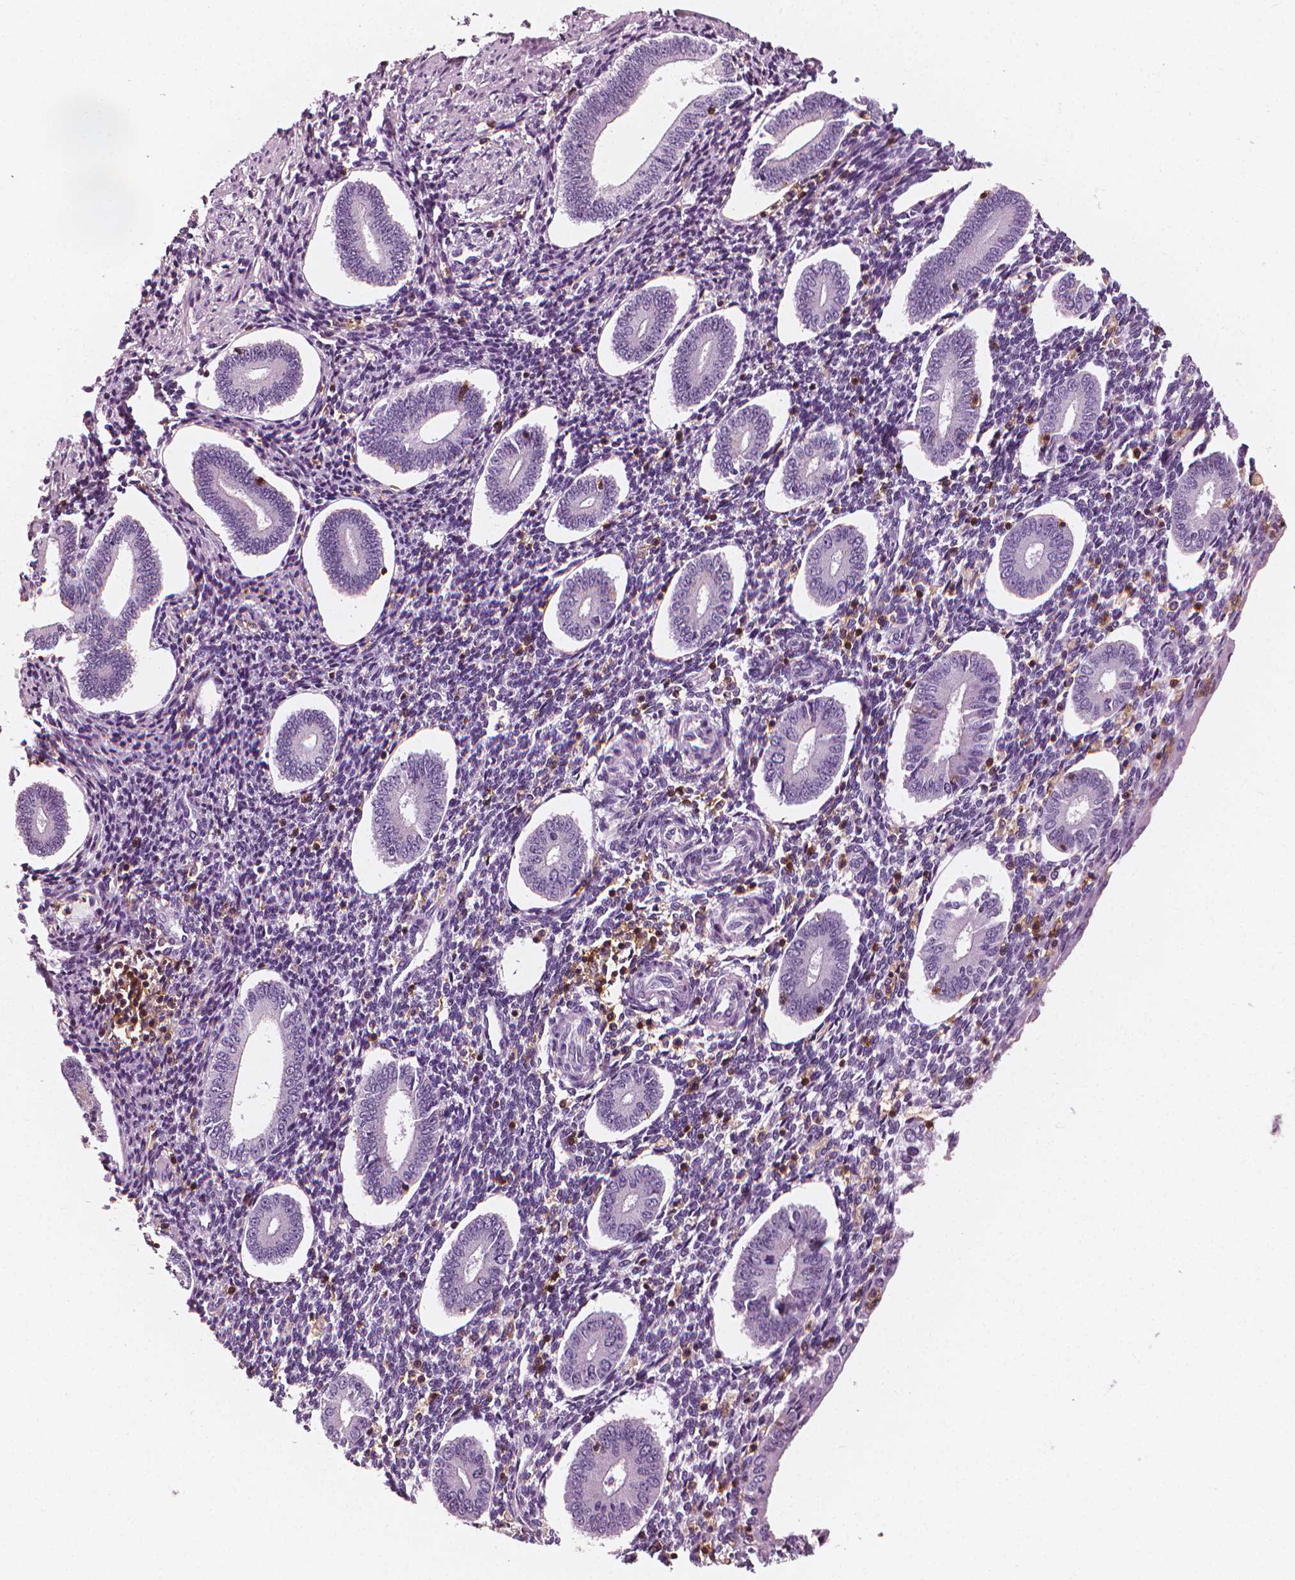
{"staining": {"intensity": "negative", "quantity": "none", "location": "none"}, "tissue": "endometrium", "cell_type": "Cells in endometrial stroma", "image_type": "normal", "snomed": [{"axis": "morphology", "description": "Normal tissue, NOS"}, {"axis": "topography", "description": "Endometrium"}], "caption": "The immunohistochemistry histopathology image has no significant staining in cells in endometrial stroma of endometrium. Nuclei are stained in blue.", "gene": "PTPRC", "patient": {"sex": "female", "age": 40}}